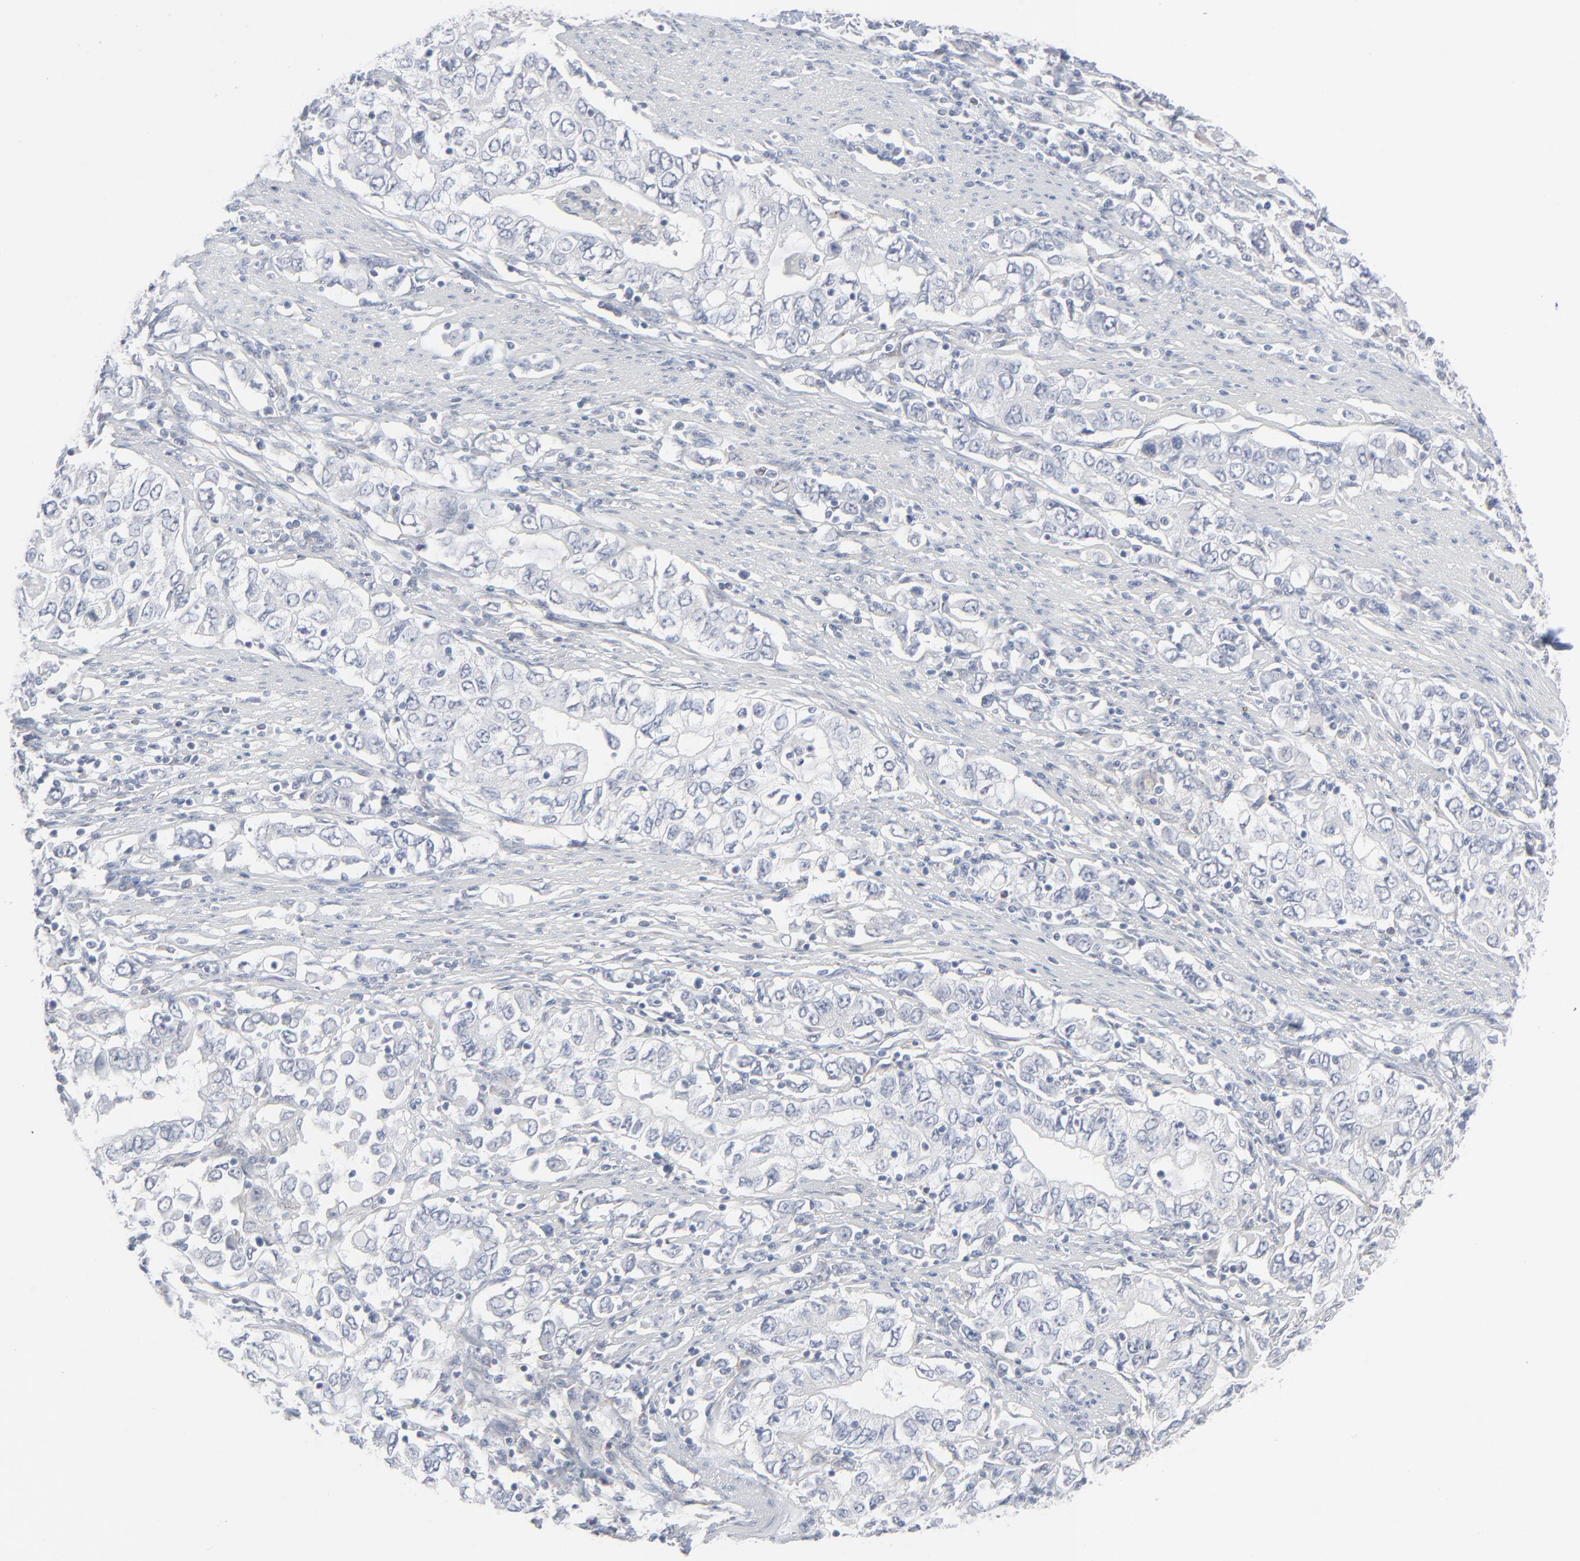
{"staining": {"intensity": "negative", "quantity": "none", "location": "none"}, "tissue": "stomach cancer", "cell_type": "Tumor cells", "image_type": "cancer", "snomed": [{"axis": "morphology", "description": "Adenocarcinoma, NOS"}, {"axis": "topography", "description": "Stomach, lower"}], "caption": "Immunohistochemistry (IHC) micrograph of neoplastic tissue: stomach cancer (adenocarcinoma) stained with DAB displays no significant protein expression in tumor cells. (DAB (3,3'-diaminobenzidine) immunohistochemistry visualized using brightfield microscopy, high magnification).", "gene": "KDSR", "patient": {"sex": "female", "age": 72}}